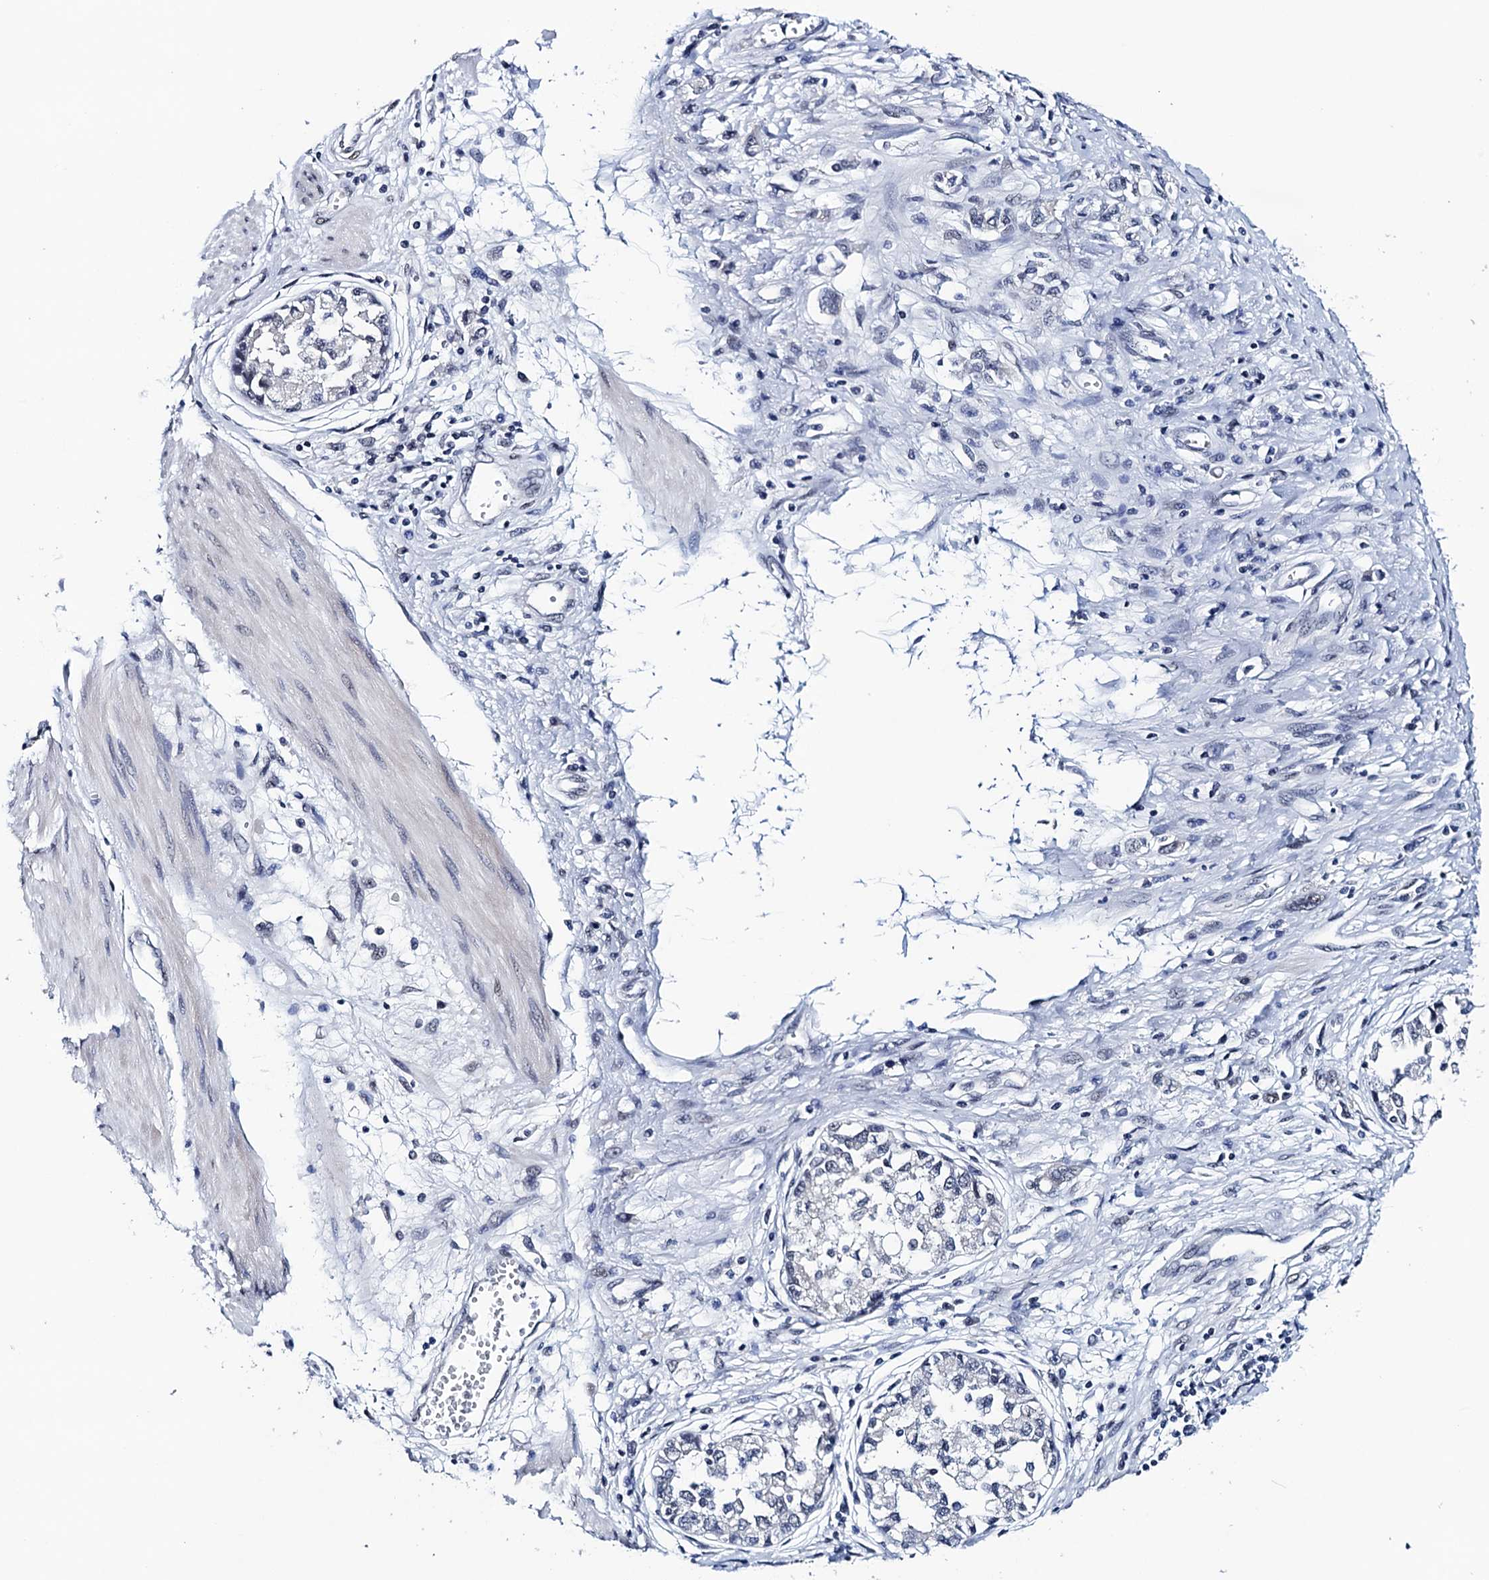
{"staining": {"intensity": "negative", "quantity": "none", "location": "none"}, "tissue": "stomach cancer", "cell_type": "Tumor cells", "image_type": "cancer", "snomed": [{"axis": "morphology", "description": "Adenocarcinoma, NOS"}, {"axis": "topography", "description": "Stomach"}], "caption": "Tumor cells show no significant protein positivity in stomach cancer. (DAB (3,3'-diaminobenzidine) immunohistochemistry (IHC), high magnification).", "gene": "FNBP4", "patient": {"sex": "female", "age": 76}}